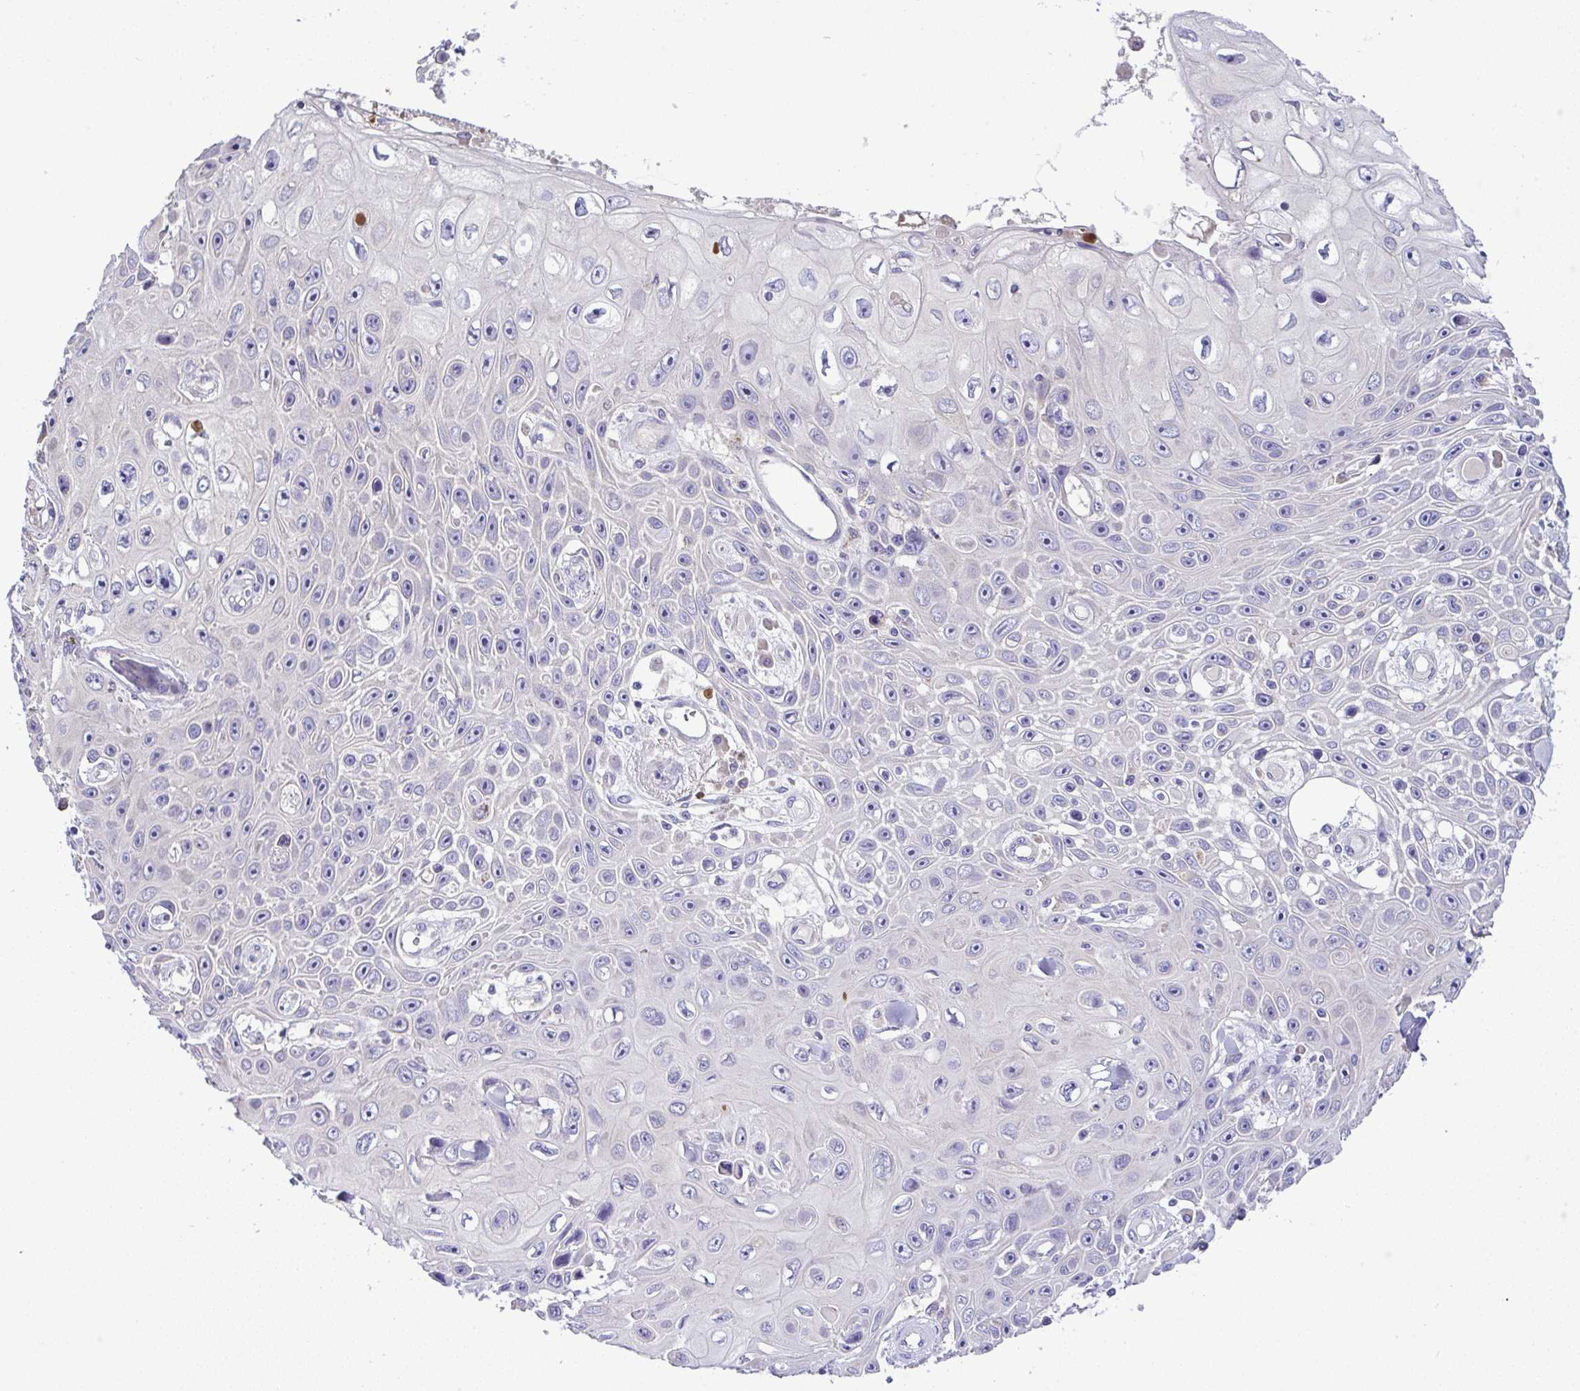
{"staining": {"intensity": "negative", "quantity": "none", "location": "none"}, "tissue": "skin cancer", "cell_type": "Tumor cells", "image_type": "cancer", "snomed": [{"axis": "morphology", "description": "Squamous cell carcinoma, NOS"}, {"axis": "topography", "description": "Skin"}], "caption": "Immunohistochemistry of human squamous cell carcinoma (skin) demonstrates no staining in tumor cells.", "gene": "ST8SIA2", "patient": {"sex": "male", "age": 82}}